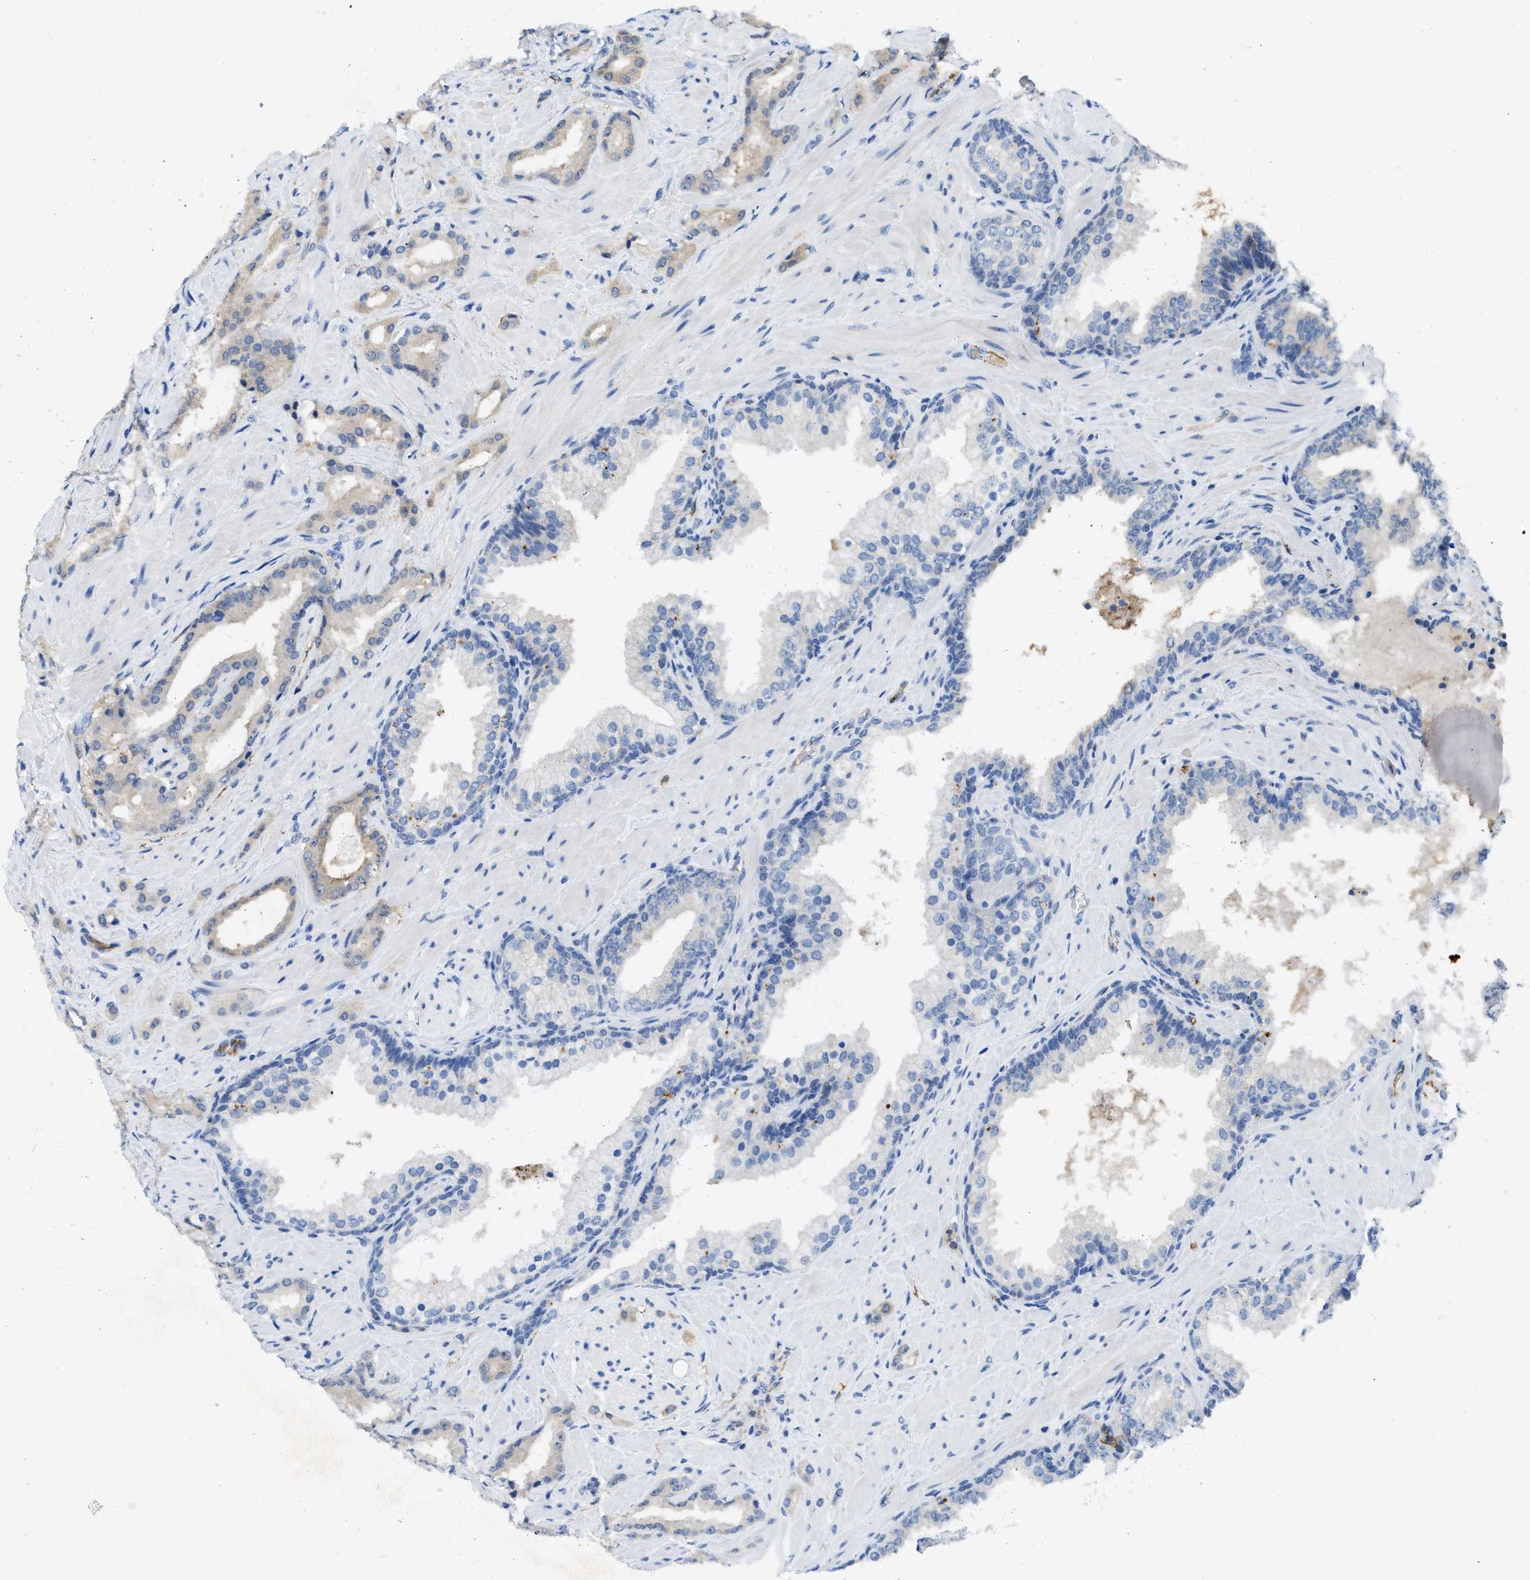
{"staining": {"intensity": "weak", "quantity": "<25%", "location": "cytoplasmic/membranous"}, "tissue": "prostate cancer", "cell_type": "Tumor cells", "image_type": "cancer", "snomed": [{"axis": "morphology", "description": "Adenocarcinoma, High grade"}, {"axis": "topography", "description": "Prostate"}], "caption": "An immunohistochemistry (IHC) image of prostate cancer is shown. There is no staining in tumor cells of prostate cancer.", "gene": "SPEG", "patient": {"sex": "male", "age": 64}}